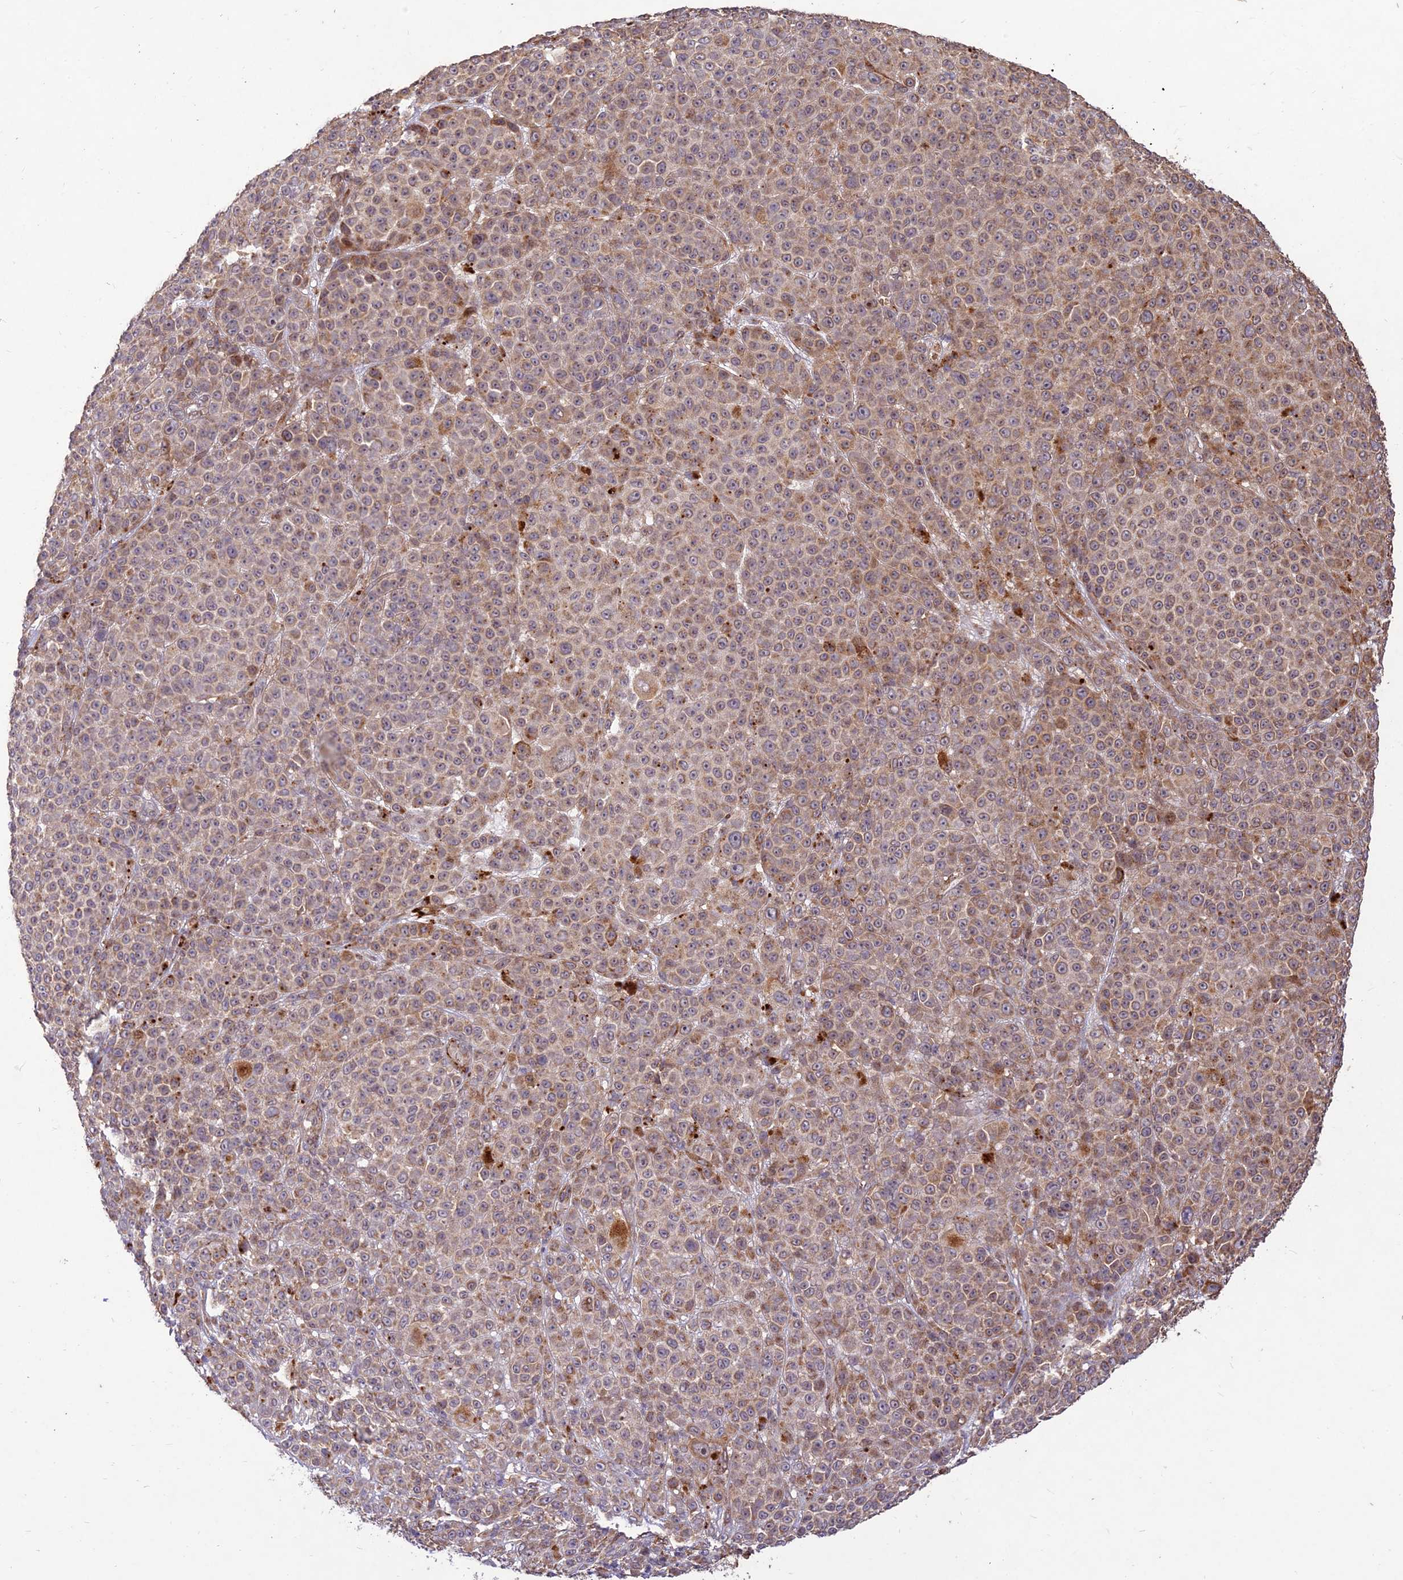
{"staining": {"intensity": "moderate", "quantity": "25%-75%", "location": "cytoplasmic/membranous"}, "tissue": "melanoma", "cell_type": "Tumor cells", "image_type": "cancer", "snomed": [{"axis": "morphology", "description": "Malignant melanoma, NOS"}, {"axis": "topography", "description": "Skin"}], "caption": "Immunohistochemistry (IHC) (DAB) staining of human malignant melanoma demonstrates moderate cytoplasmic/membranous protein positivity in approximately 25%-75% of tumor cells.", "gene": "PPP1R11", "patient": {"sex": "female", "age": 94}}